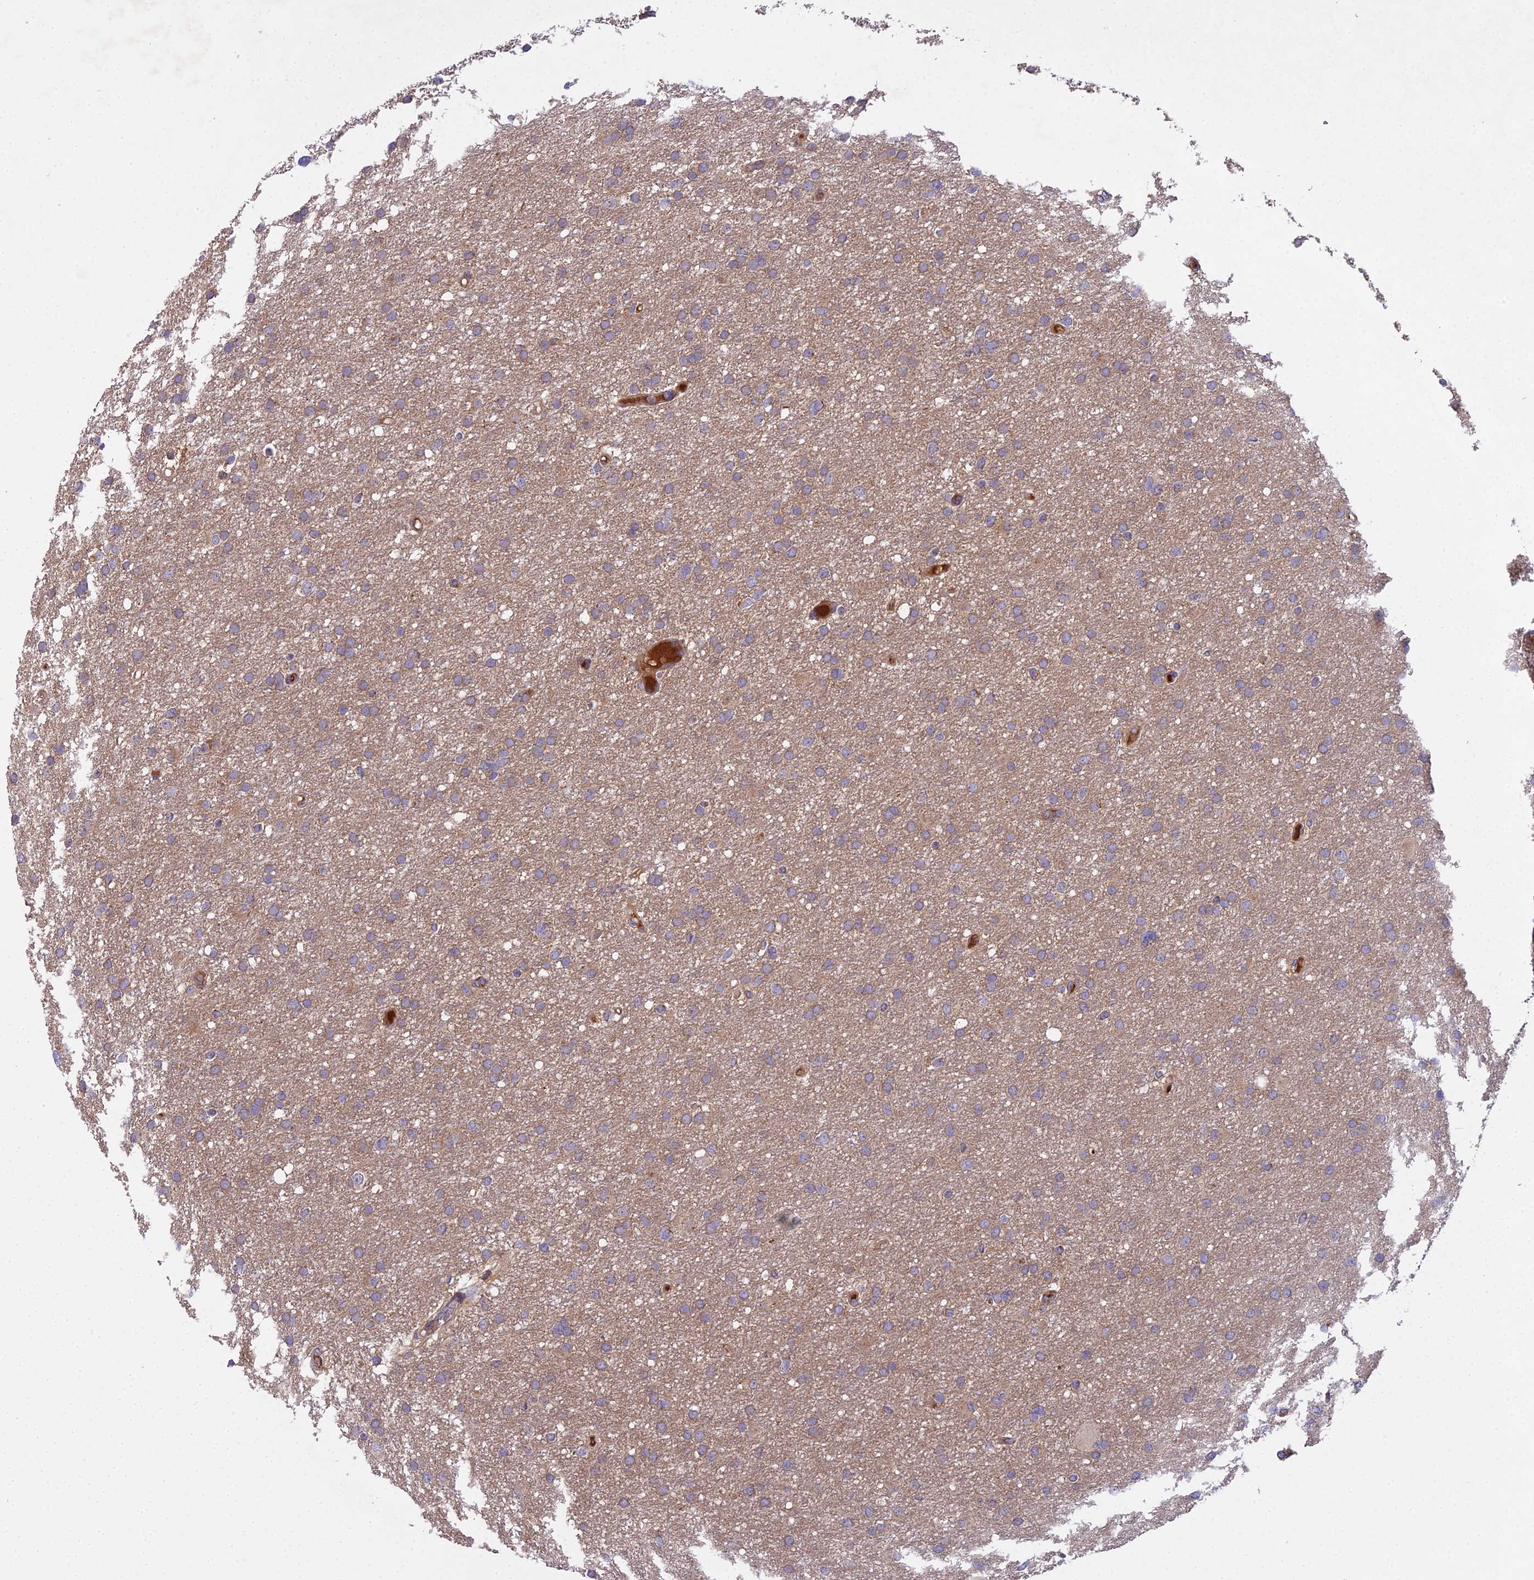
{"staining": {"intensity": "weak", "quantity": "25%-75%", "location": "cytoplasmic/membranous"}, "tissue": "glioma", "cell_type": "Tumor cells", "image_type": "cancer", "snomed": [{"axis": "morphology", "description": "Glioma, malignant, High grade"}, {"axis": "topography", "description": "Cerebral cortex"}], "caption": "Brown immunohistochemical staining in high-grade glioma (malignant) reveals weak cytoplasmic/membranous expression in approximately 25%-75% of tumor cells.", "gene": "CCDC167", "patient": {"sex": "female", "age": 36}}